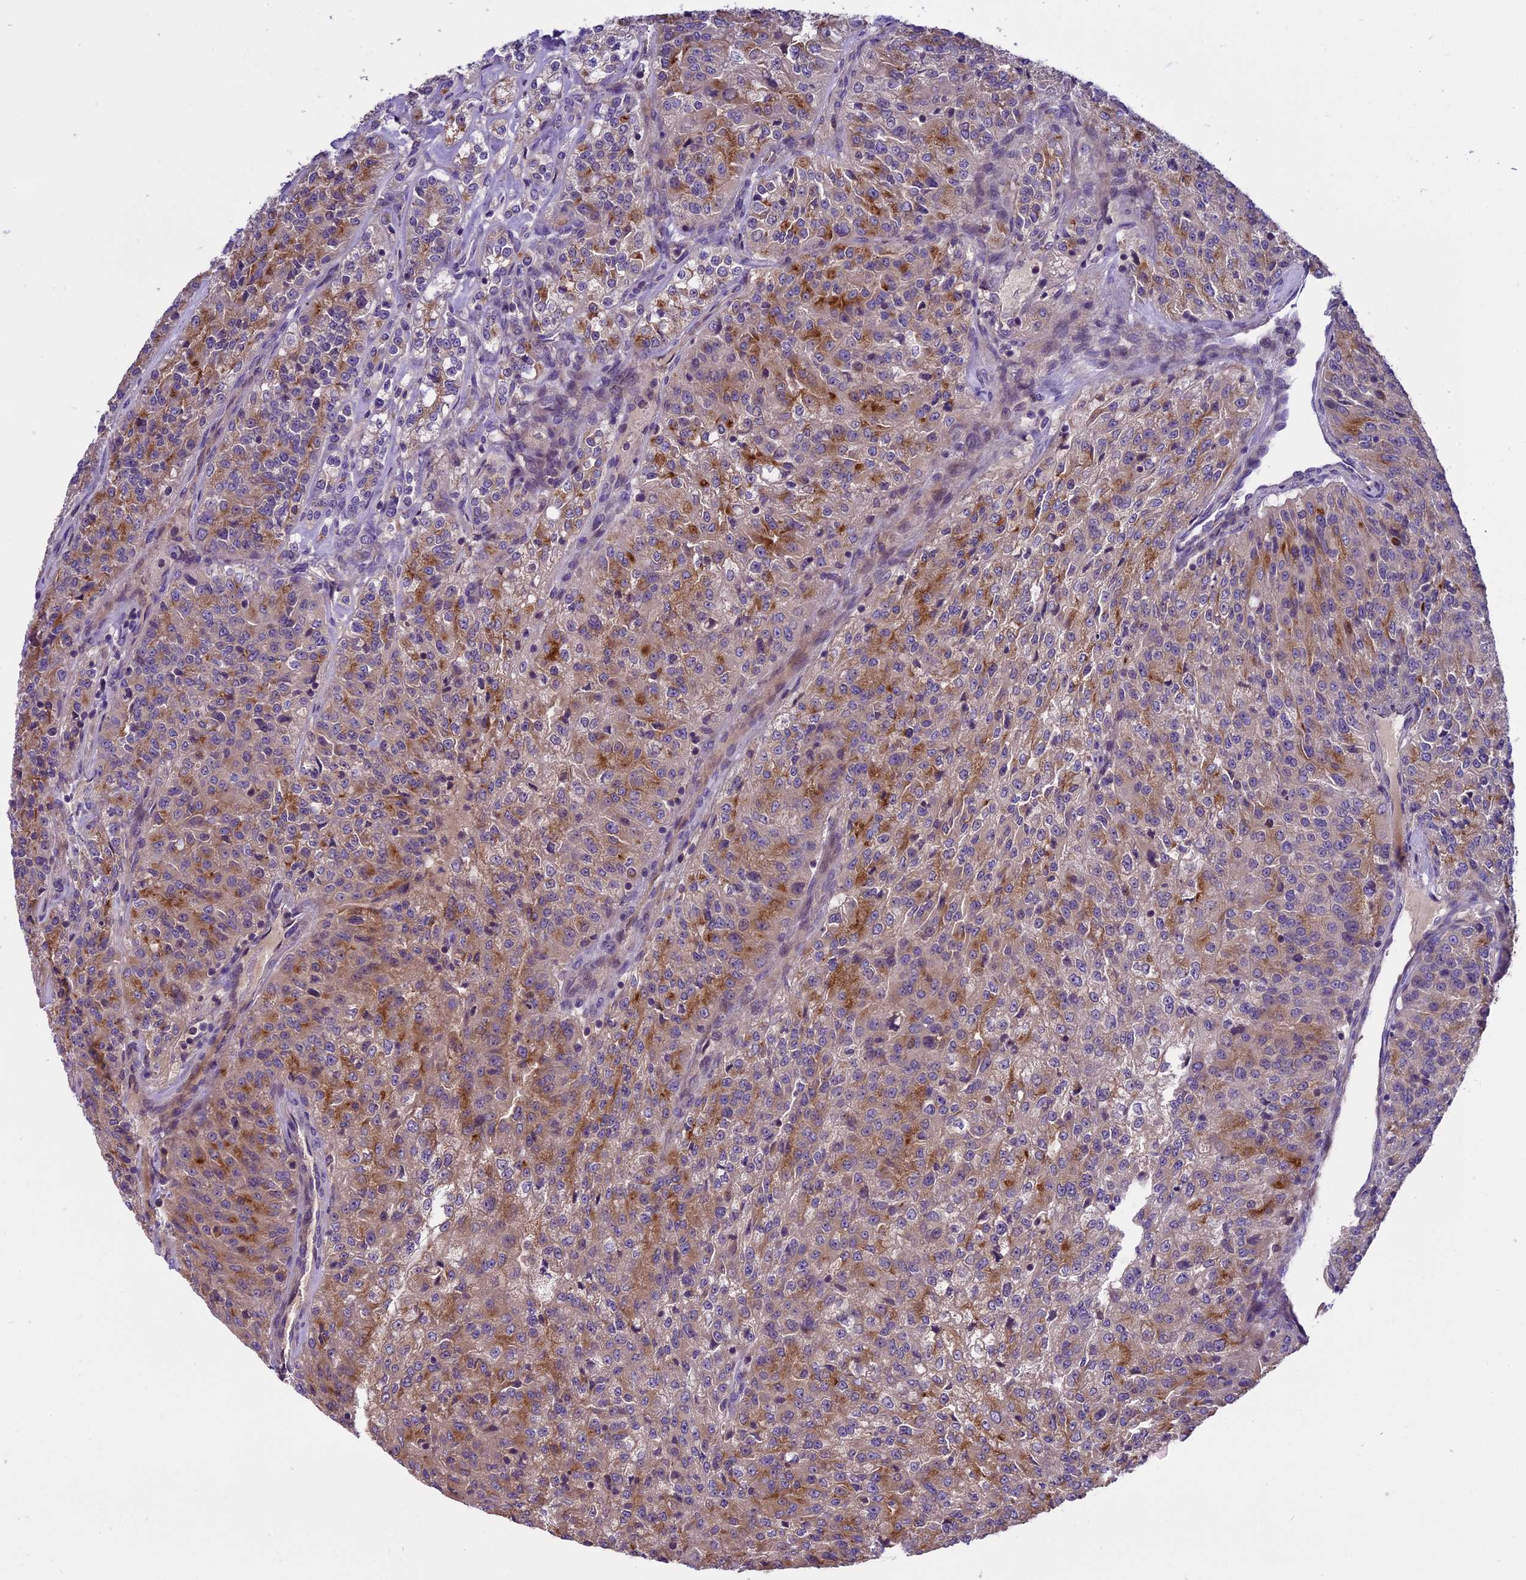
{"staining": {"intensity": "moderate", "quantity": ">75%", "location": "cytoplasmic/membranous"}, "tissue": "renal cancer", "cell_type": "Tumor cells", "image_type": "cancer", "snomed": [{"axis": "morphology", "description": "Adenocarcinoma, NOS"}, {"axis": "topography", "description": "Kidney"}], "caption": "IHC image of renal cancer stained for a protein (brown), which reveals medium levels of moderate cytoplasmic/membranous positivity in about >75% of tumor cells.", "gene": "ABCC10", "patient": {"sex": "female", "age": 63}}